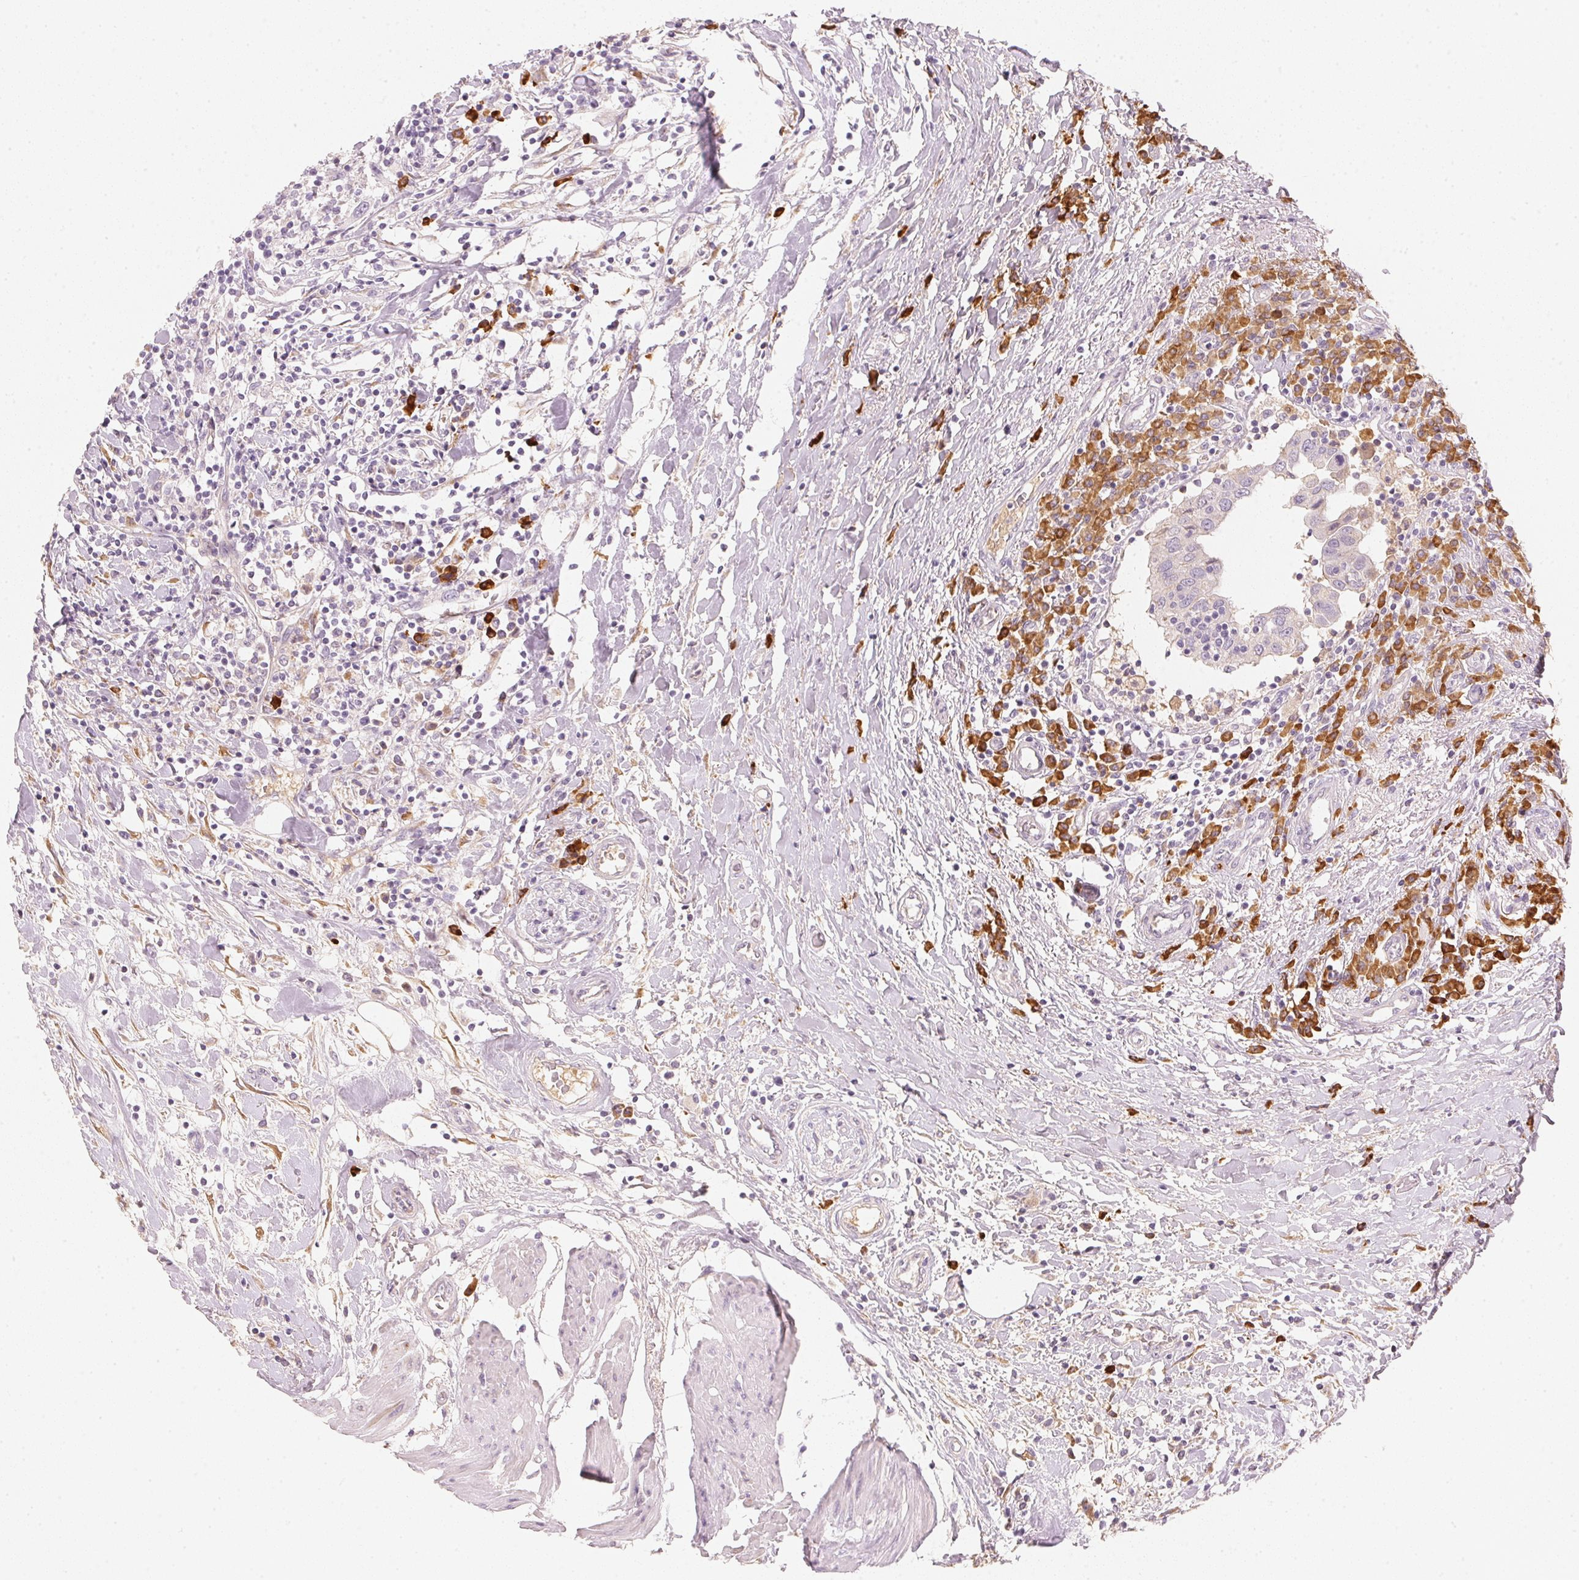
{"staining": {"intensity": "negative", "quantity": "none", "location": "none"}, "tissue": "urothelial cancer", "cell_type": "Tumor cells", "image_type": "cancer", "snomed": [{"axis": "morphology", "description": "Urothelial carcinoma, High grade"}, {"axis": "topography", "description": "Urinary bladder"}], "caption": "High magnification brightfield microscopy of urothelial cancer stained with DAB (3,3'-diaminobenzidine) (brown) and counterstained with hematoxylin (blue): tumor cells show no significant positivity.", "gene": "RMDN2", "patient": {"sex": "male", "age": 61}}